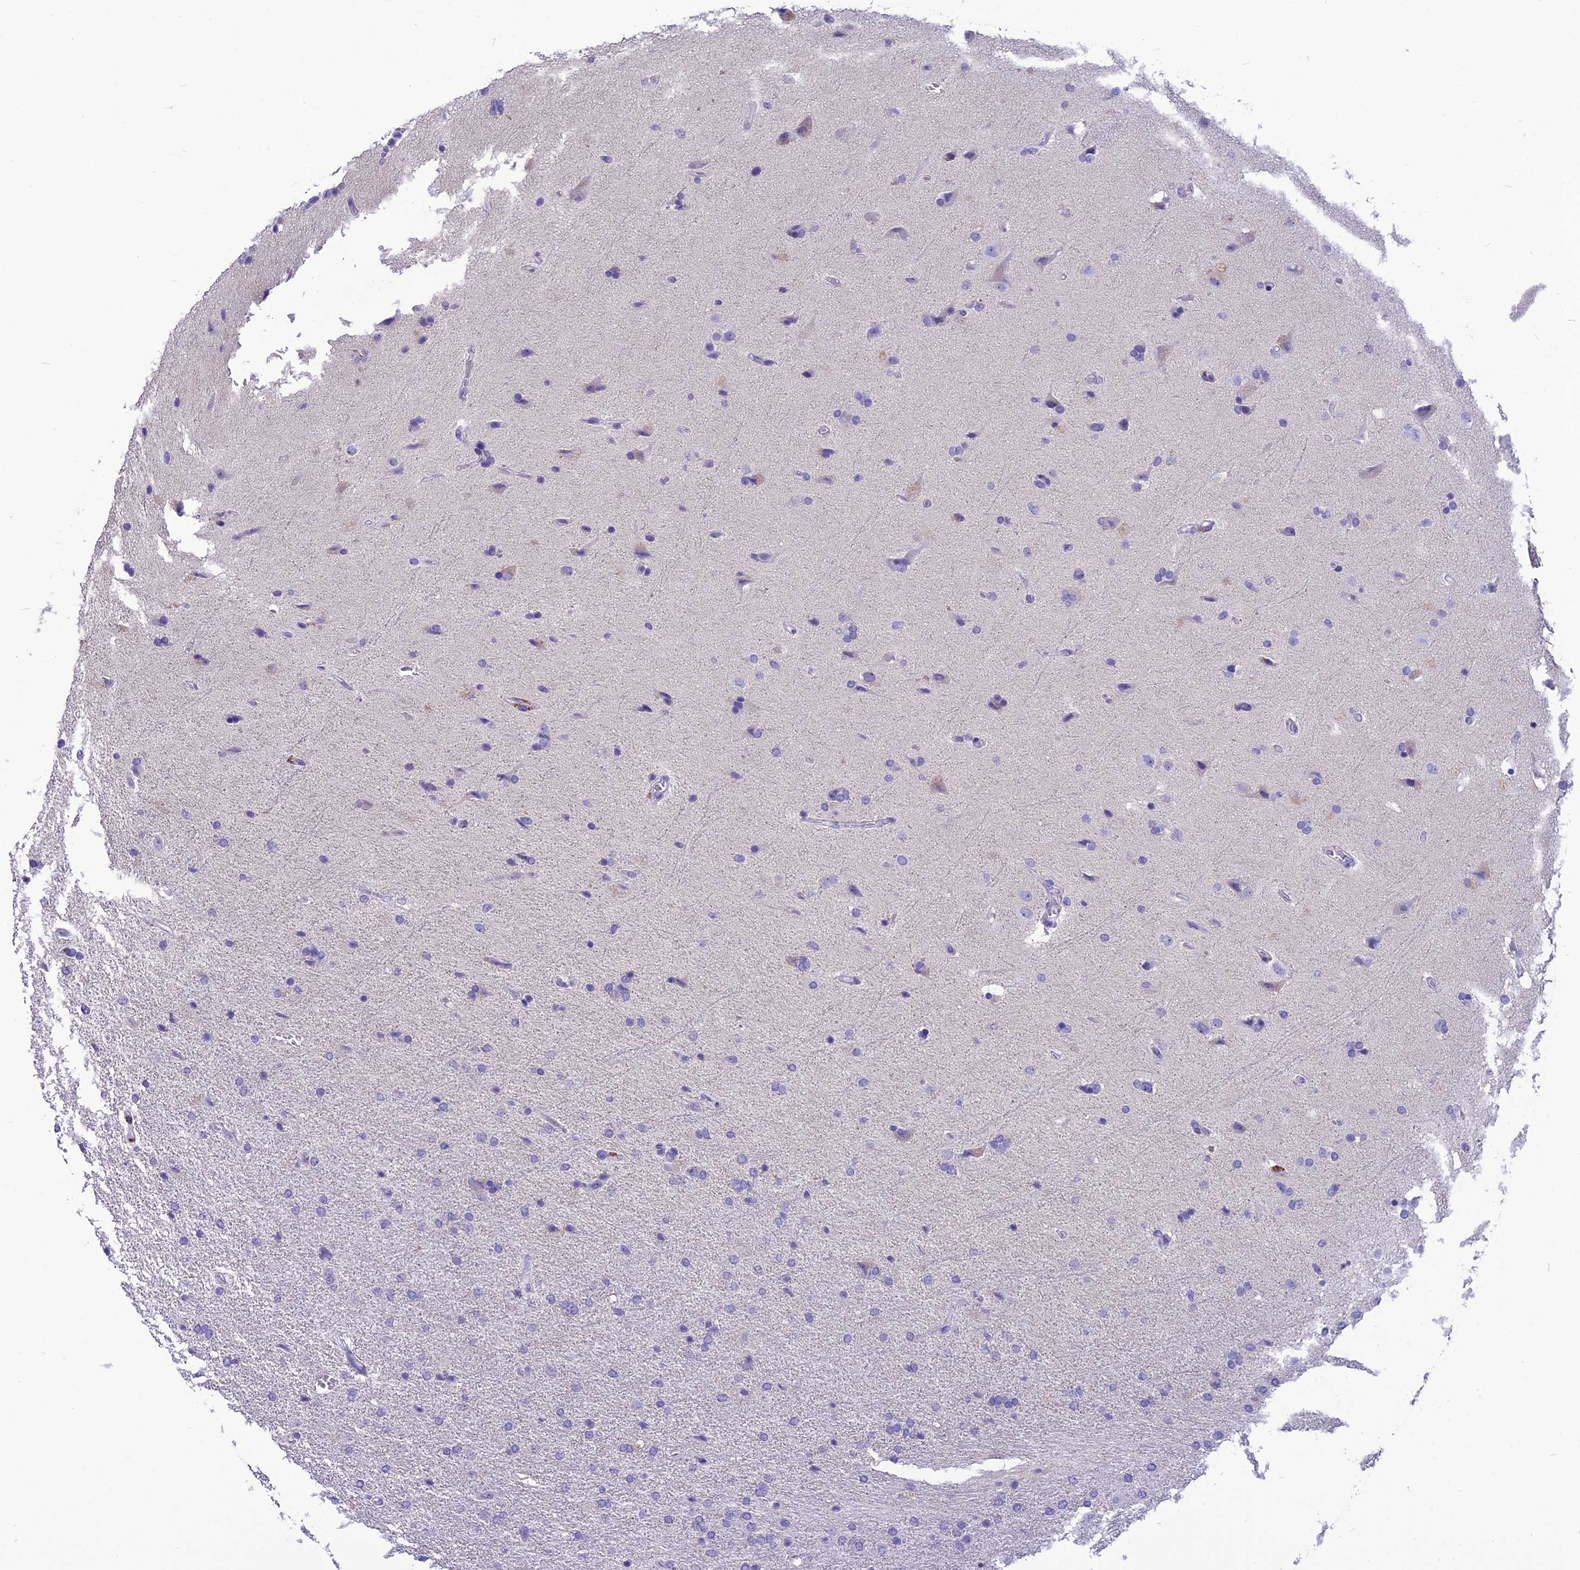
{"staining": {"intensity": "negative", "quantity": "none", "location": "none"}, "tissue": "glioma", "cell_type": "Tumor cells", "image_type": "cancer", "snomed": [{"axis": "morphology", "description": "Glioma, malignant, High grade"}, {"axis": "topography", "description": "Brain"}], "caption": "Immunohistochemistry of human malignant glioma (high-grade) shows no staining in tumor cells.", "gene": "BBS2", "patient": {"sex": "male", "age": 72}}